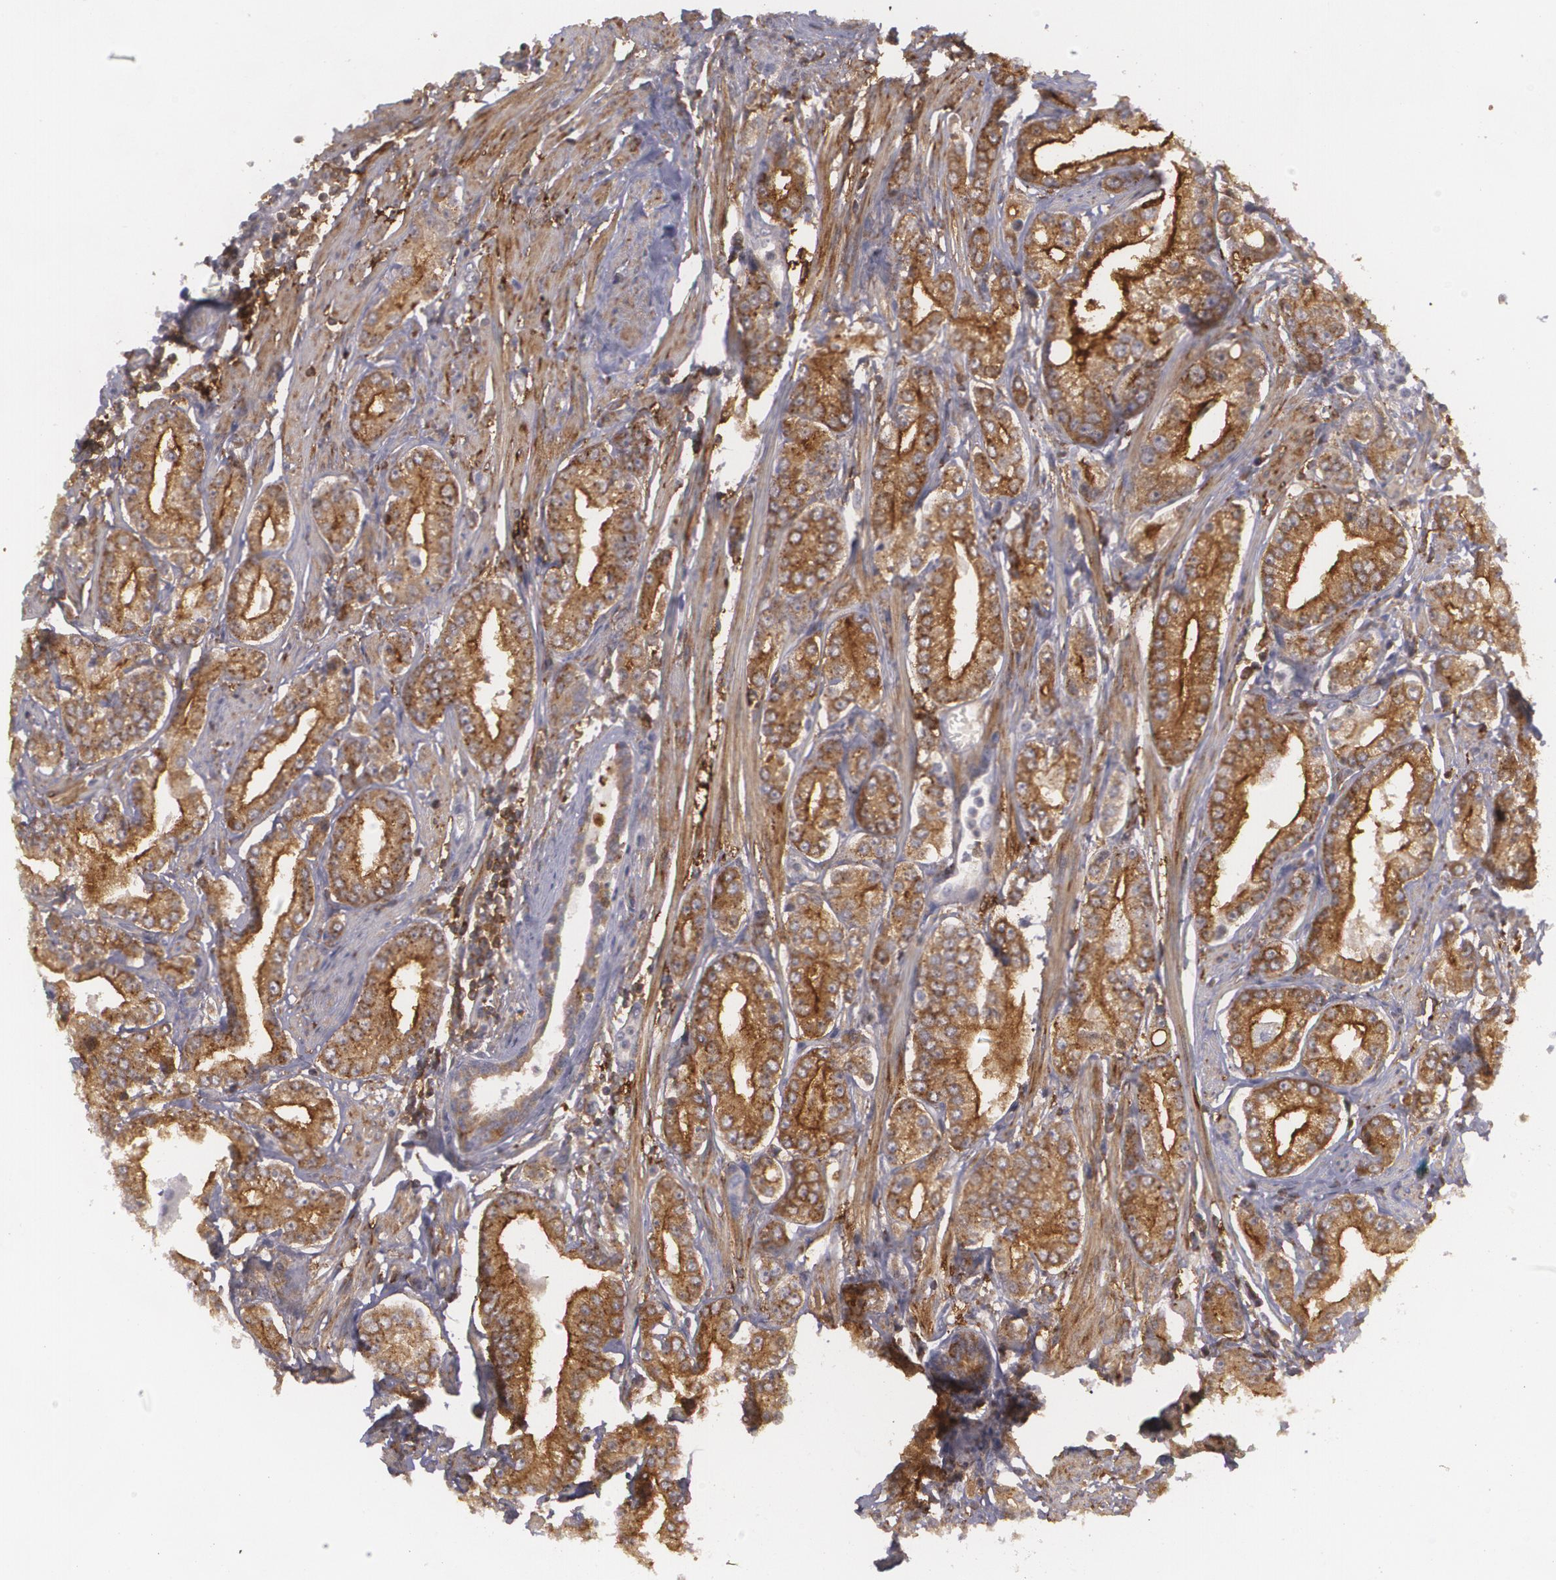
{"staining": {"intensity": "moderate", "quantity": ">75%", "location": "cytoplasmic/membranous"}, "tissue": "prostate cancer", "cell_type": "Tumor cells", "image_type": "cancer", "snomed": [{"axis": "morphology", "description": "Adenocarcinoma, Medium grade"}, {"axis": "topography", "description": "Prostate"}], "caption": "The photomicrograph exhibits immunohistochemical staining of medium-grade adenocarcinoma (prostate). There is moderate cytoplasmic/membranous expression is identified in approximately >75% of tumor cells.", "gene": "BIN1", "patient": {"sex": "male", "age": 72}}